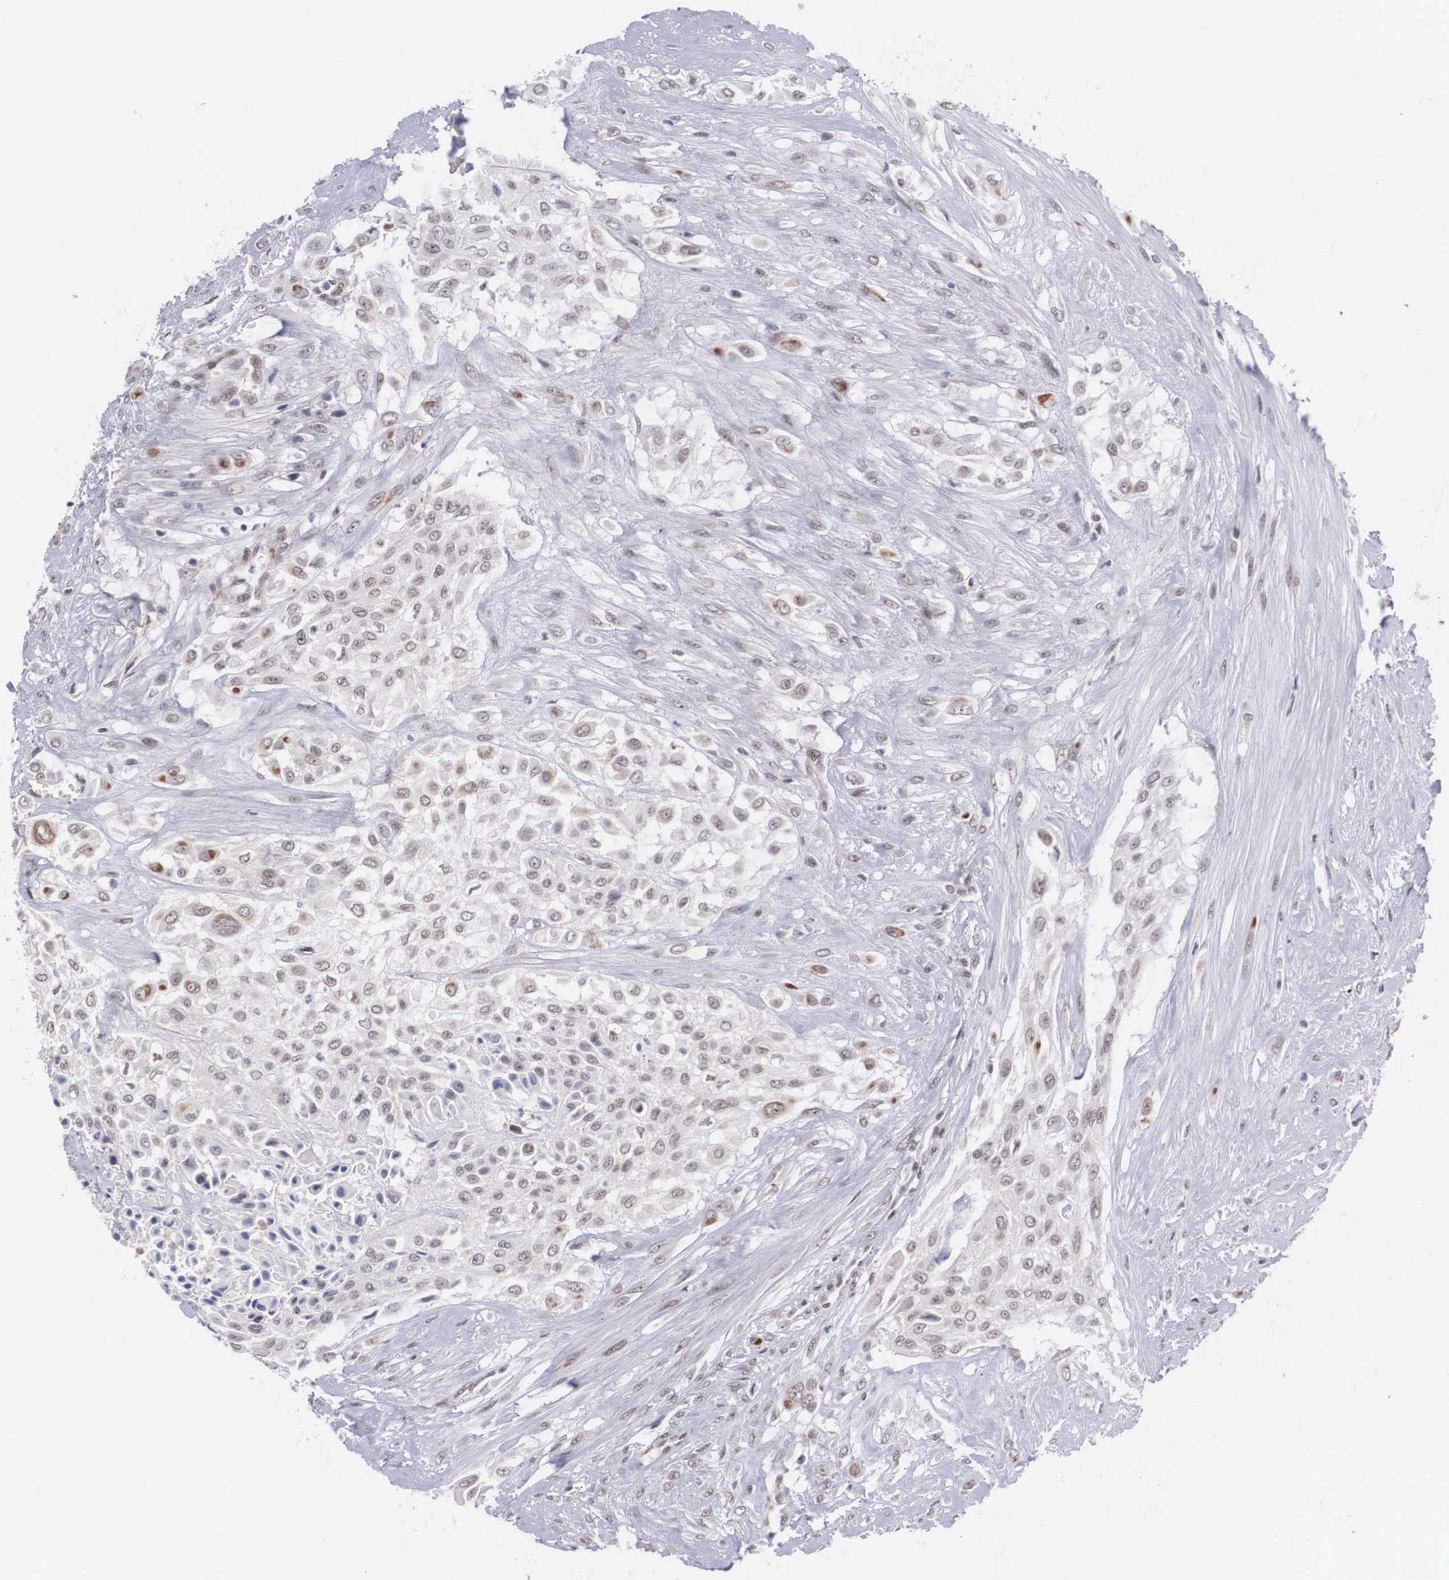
{"staining": {"intensity": "negative", "quantity": "none", "location": "none"}, "tissue": "urothelial cancer", "cell_type": "Tumor cells", "image_type": "cancer", "snomed": [{"axis": "morphology", "description": "Urothelial carcinoma, High grade"}, {"axis": "topography", "description": "Urinary bladder"}], "caption": "This is an immunohistochemistry (IHC) image of human urothelial cancer. There is no staining in tumor cells.", "gene": "MORC2", "patient": {"sex": "male", "age": 57}}